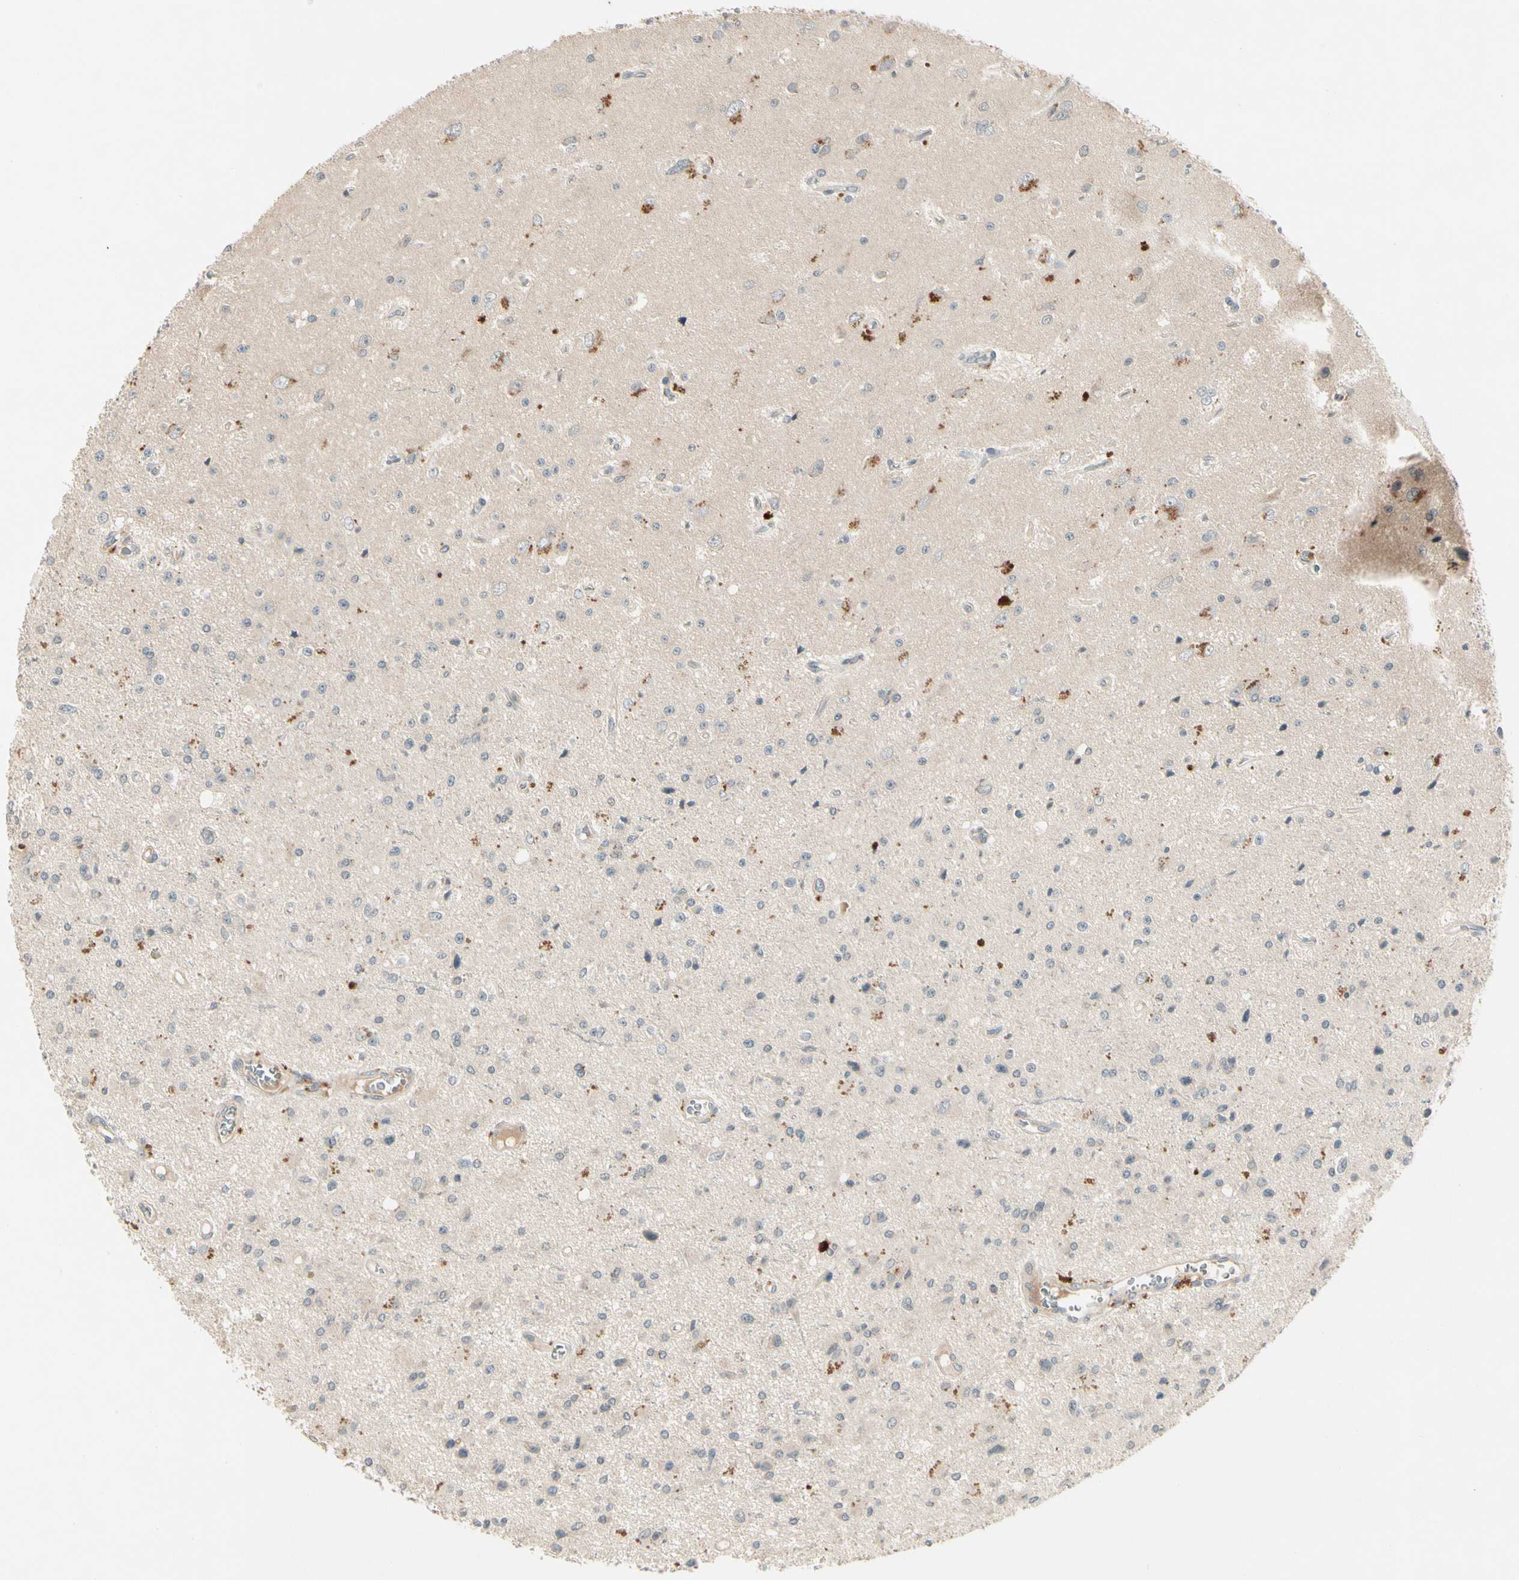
{"staining": {"intensity": "moderate", "quantity": "<25%", "location": "cytoplasmic/membranous"}, "tissue": "glioma", "cell_type": "Tumor cells", "image_type": "cancer", "snomed": [{"axis": "morphology", "description": "Glioma, malignant, Low grade"}, {"axis": "topography", "description": "Brain"}], "caption": "Immunohistochemical staining of human low-grade glioma (malignant) exhibits low levels of moderate cytoplasmic/membranous protein expression in approximately <25% of tumor cells.", "gene": "CCL4", "patient": {"sex": "male", "age": 58}}